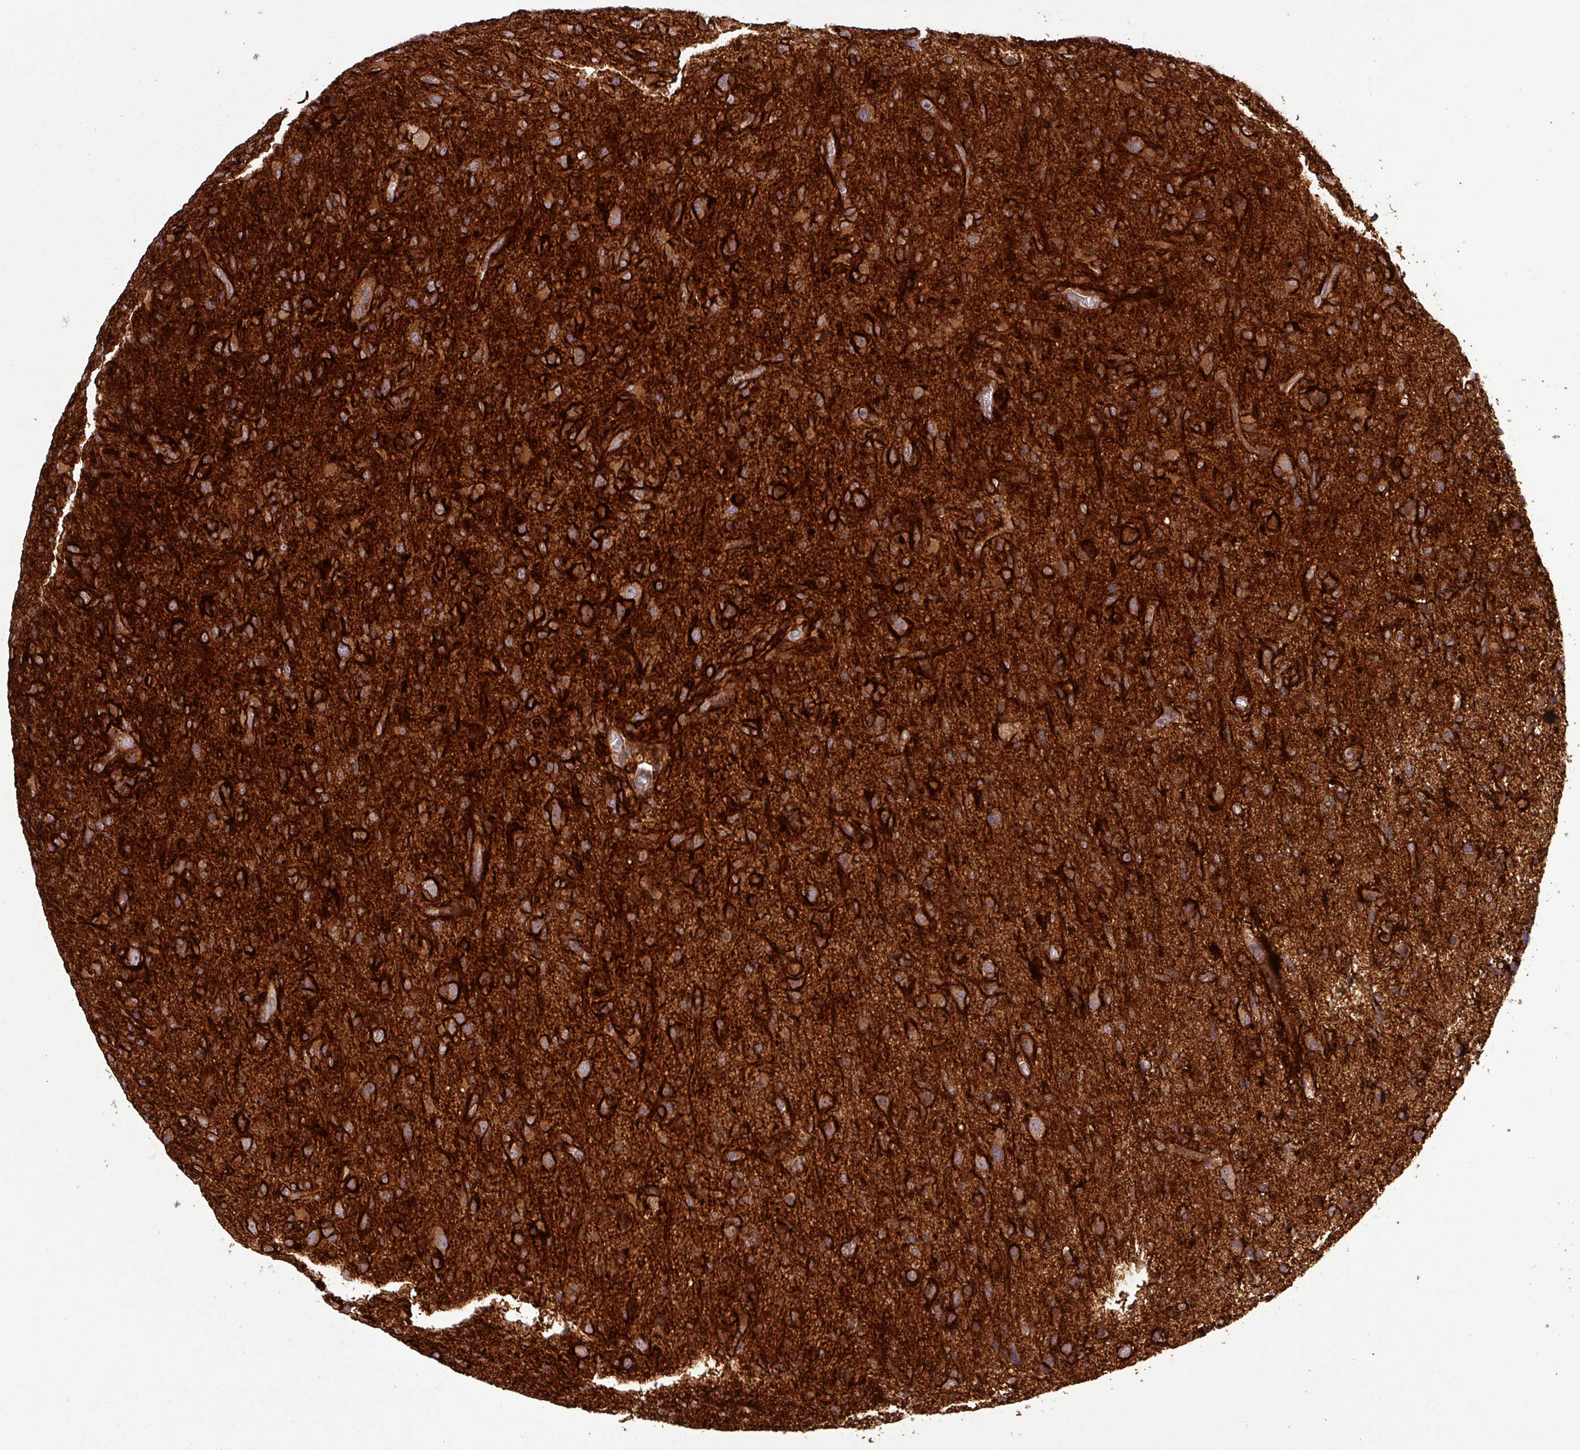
{"staining": {"intensity": "strong", "quantity": ">75%", "location": "cytoplasmic/membranous"}, "tissue": "glioma", "cell_type": "Tumor cells", "image_type": "cancer", "snomed": [{"axis": "morphology", "description": "Glioma, malignant, High grade"}, {"axis": "topography", "description": "Brain"}], "caption": "Approximately >75% of tumor cells in human glioma reveal strong cytoplasmic/membranous protein staining as visualized by brown immunohistochemical staining.", "gene": "SIRPB2", "patient": {"sex": "female", "age": 57}}